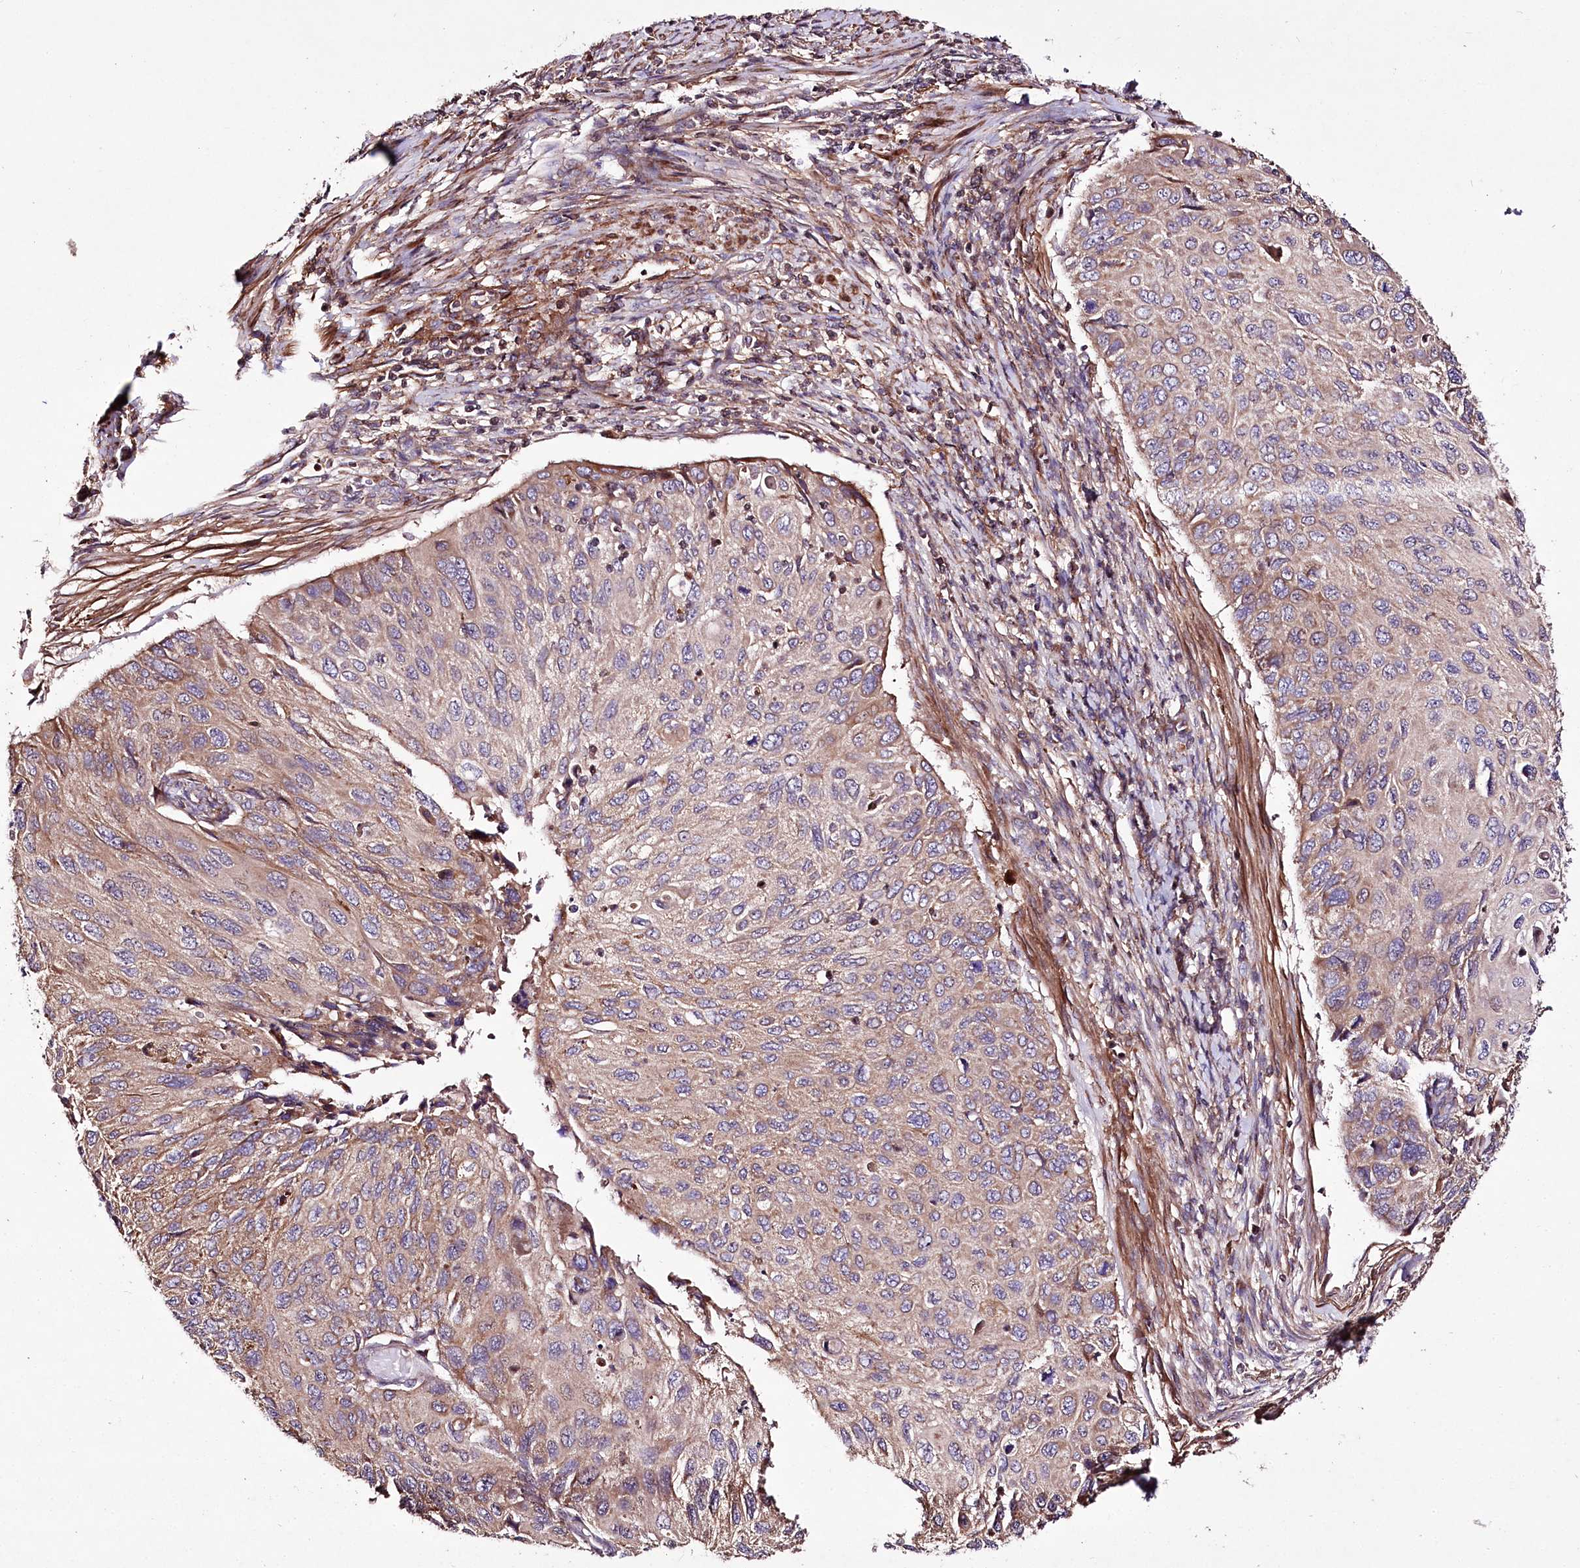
{"staining": {"intensity": "weak", "quantity": "25%-75%", "location": "cytoplasmic/membranous"}, "tissue": "cervical cancer", "cell_type": "Tumor cells", "image_type": "cancer", "snomed": [{"axis": "morphology", "description": "Squamous cell carcinoma, NOS"}, {"axis": "topography", "description": "Cervix"}], "caption": "A low amount of weak cytoplasmic/membranous positivity is present in approximately 25%-75% of tumor cells in squamous cell carcinoma (cervical) tissue. The staining was performed using DAB to visualize the protein expression in brown, while the nuclei were stained in blue with hematoxylin (Magnification: 20x).", "gene": "WWC1", "patient": {"sex": "female", "age": 70}}